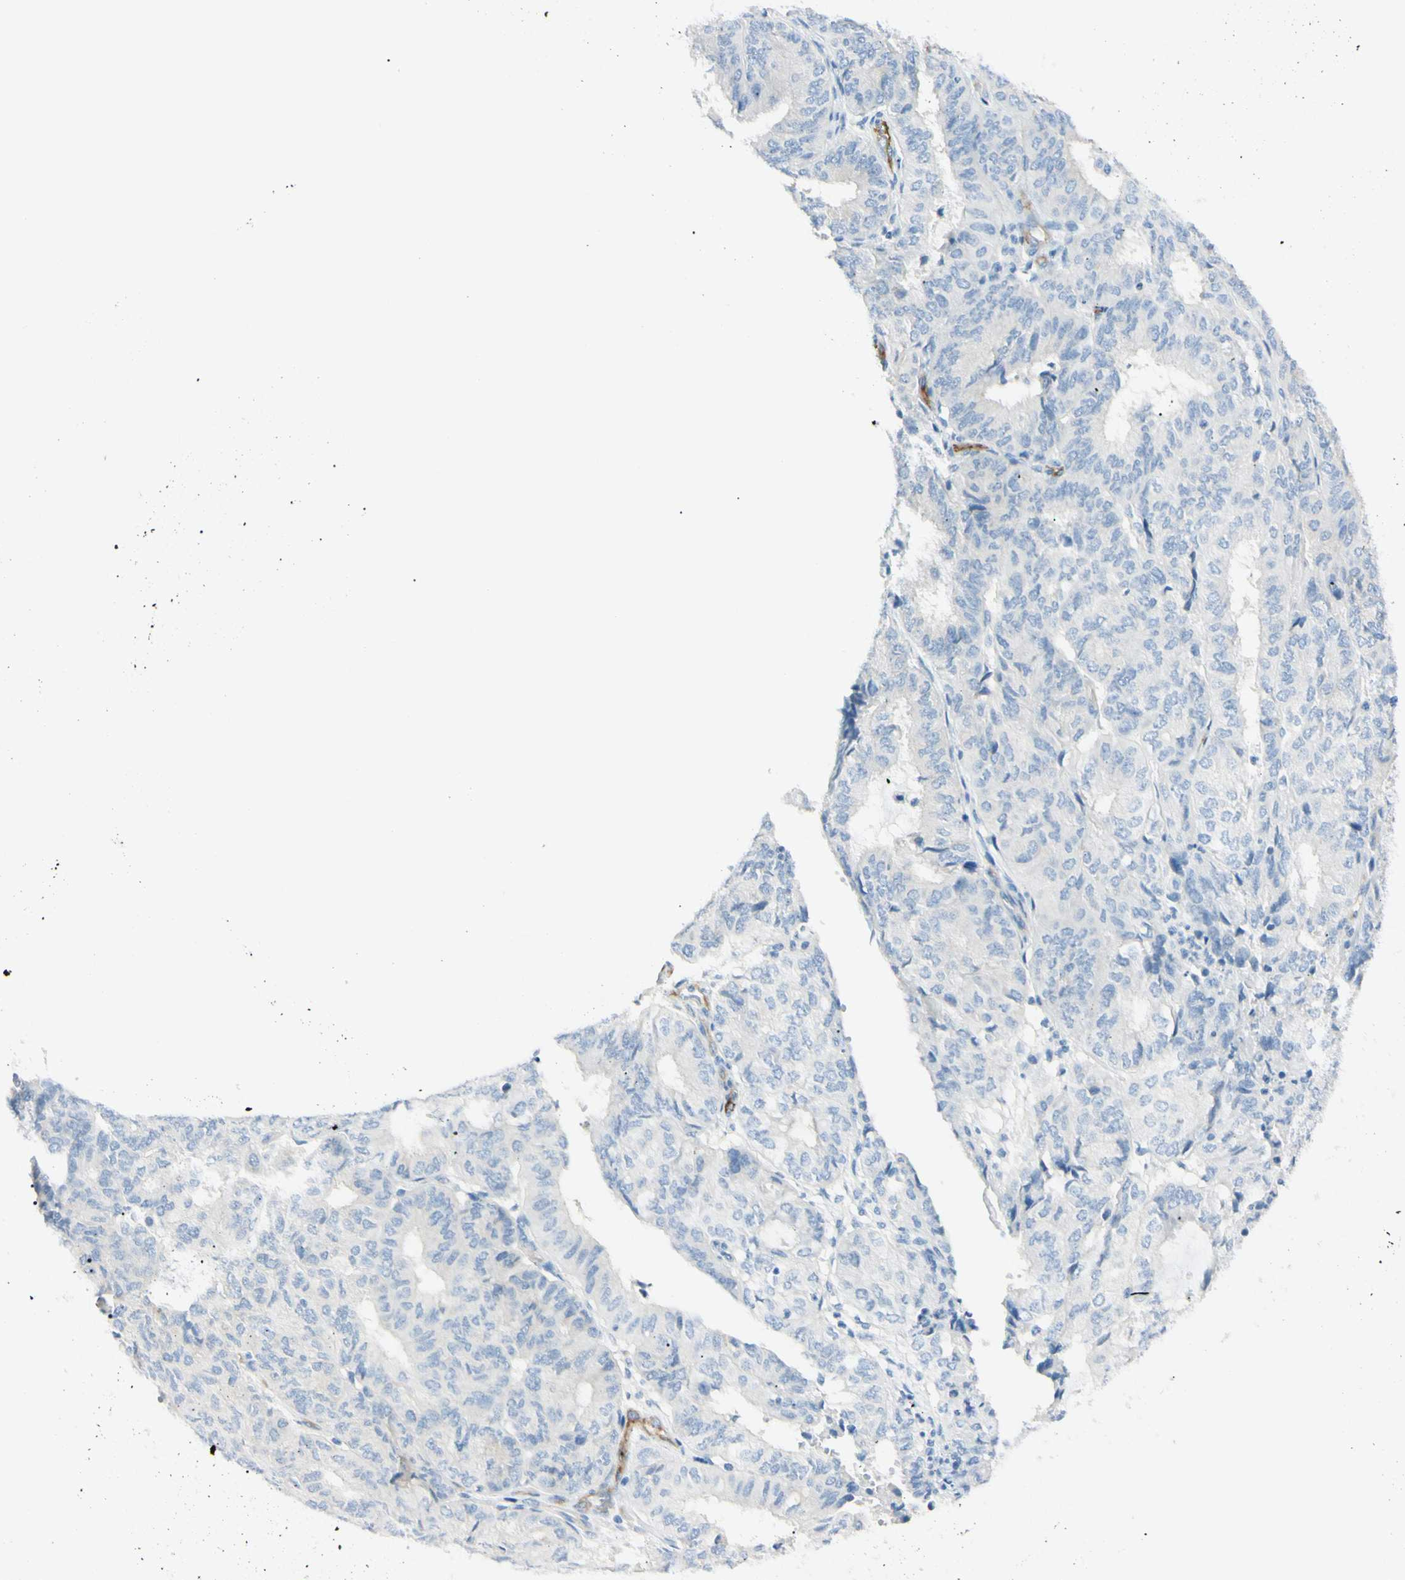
{"staining": {"intensity": "negative", "quantity": "none", "location": "none"}, "tissue": "endometrial cancer", "cell_type": "Tumor cells", "image_type": "cancer", "snomed": [{"axis": "morphology", "description": "Adenocarcinoma, NOS"}, {"axis": "topography", "description": "Uterus"}], "caption": "Histopathology image shows no protein expression in tumor cells of endometrial cancer (adenocarcinoma) tissue. (DAB immunohistochemistry (IHC) visualized using brightfield microscopy, high magnification).", "gene": "FOLH1", "patient": {"sex": "female", "age": 60}}